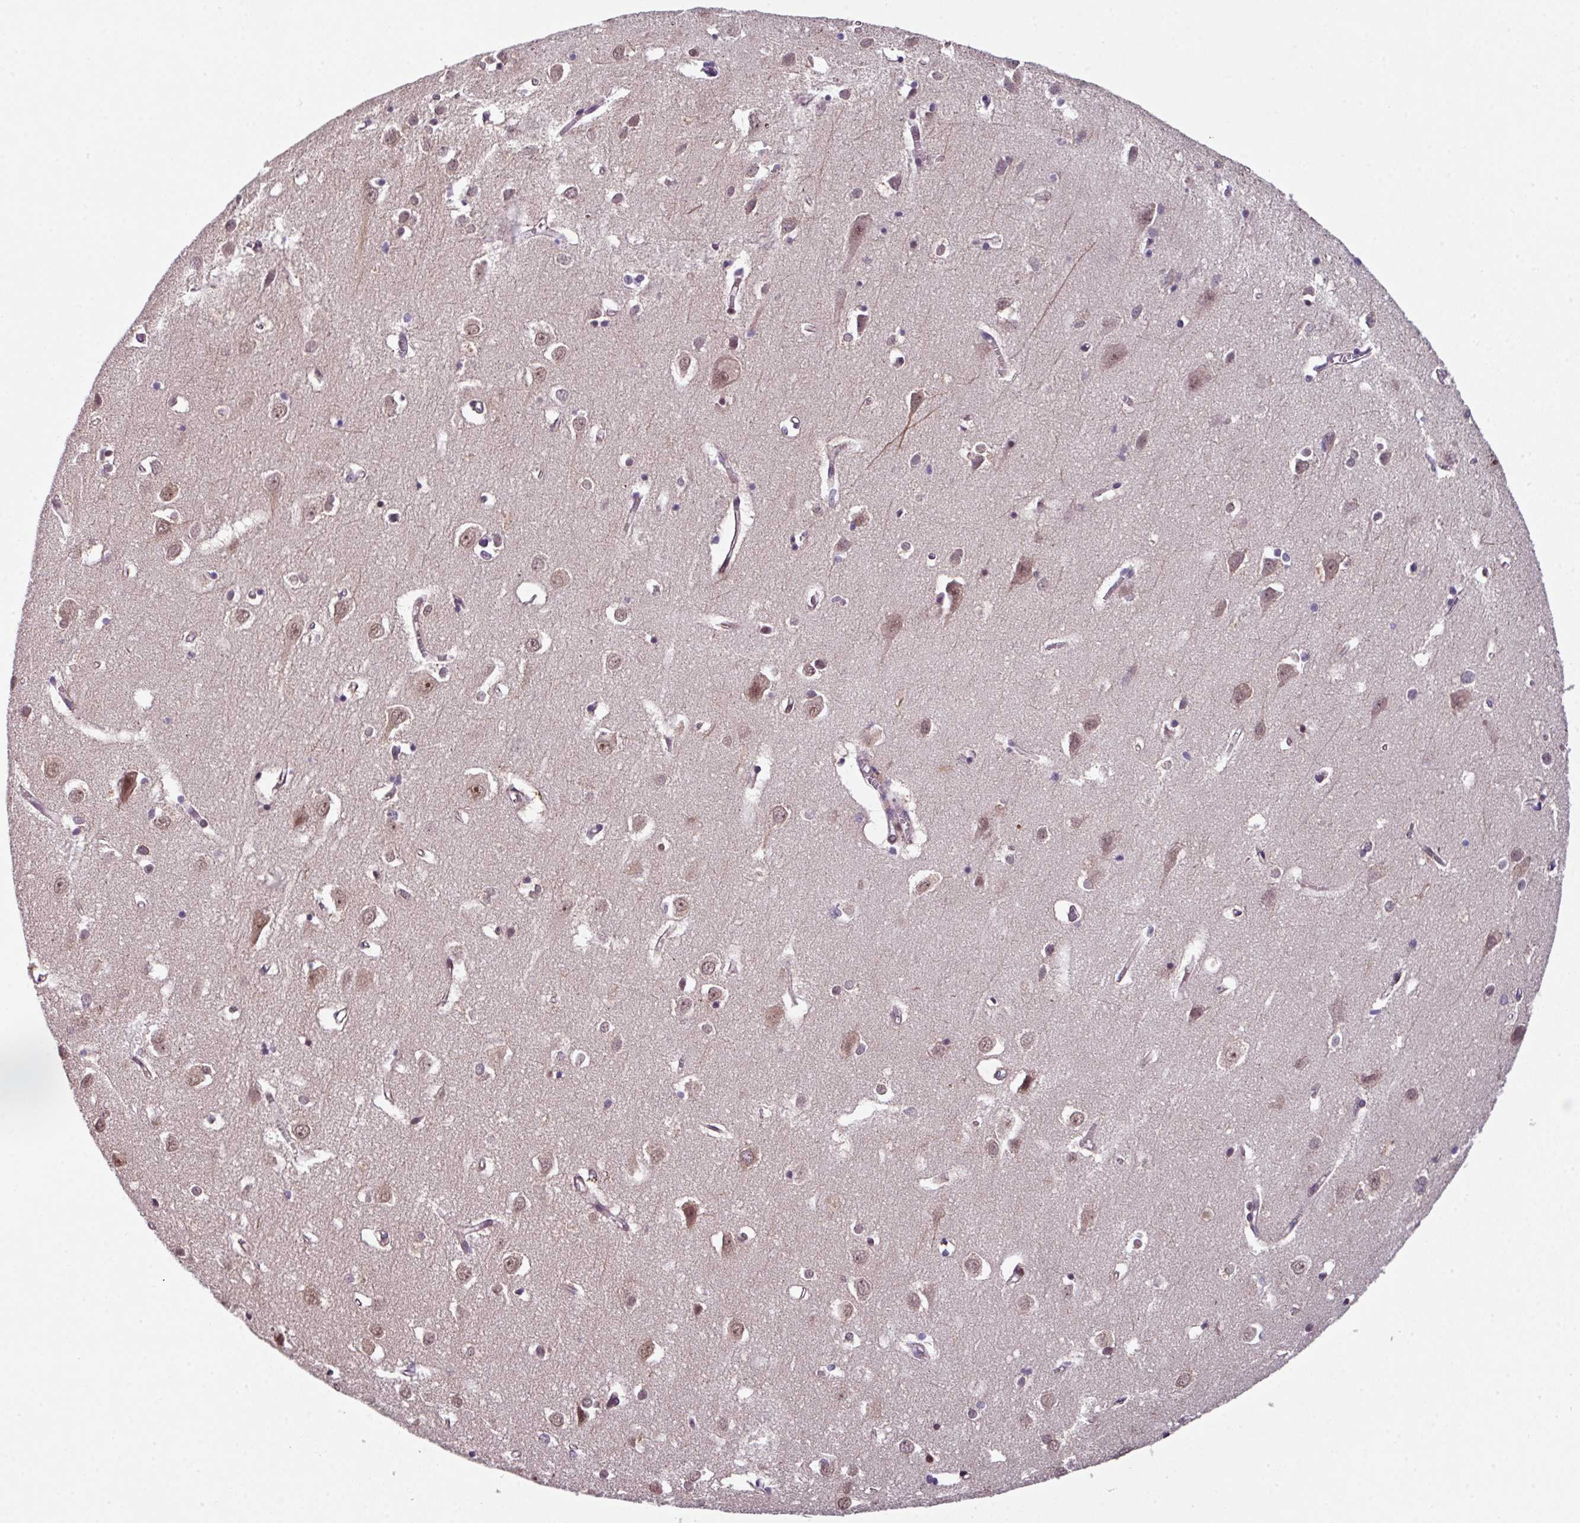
{"staining": {"intensity": "moderate", "quantity": "<25%", "location": "nuclear"}, "tissue": "cerebral cortex", "cell_type": "Endothelial cells", "image_type": "normal", "snomed": [{"axis": "morphology", "description": "Normal tissue, NOS"}, {"axis": "topography", "description": "Cerebral cortex"}], "caption": "Unremarkable cerebral cortex was stained to show a protein in brown. There is low levels of moderate nuclear positivity in approximately <25% of endothelial cells. (DAB IHC, brown staining for protein, blue staining for nuclei).", "gene": "ZFP3", "patient": {"sex": "male", "age": 70}}